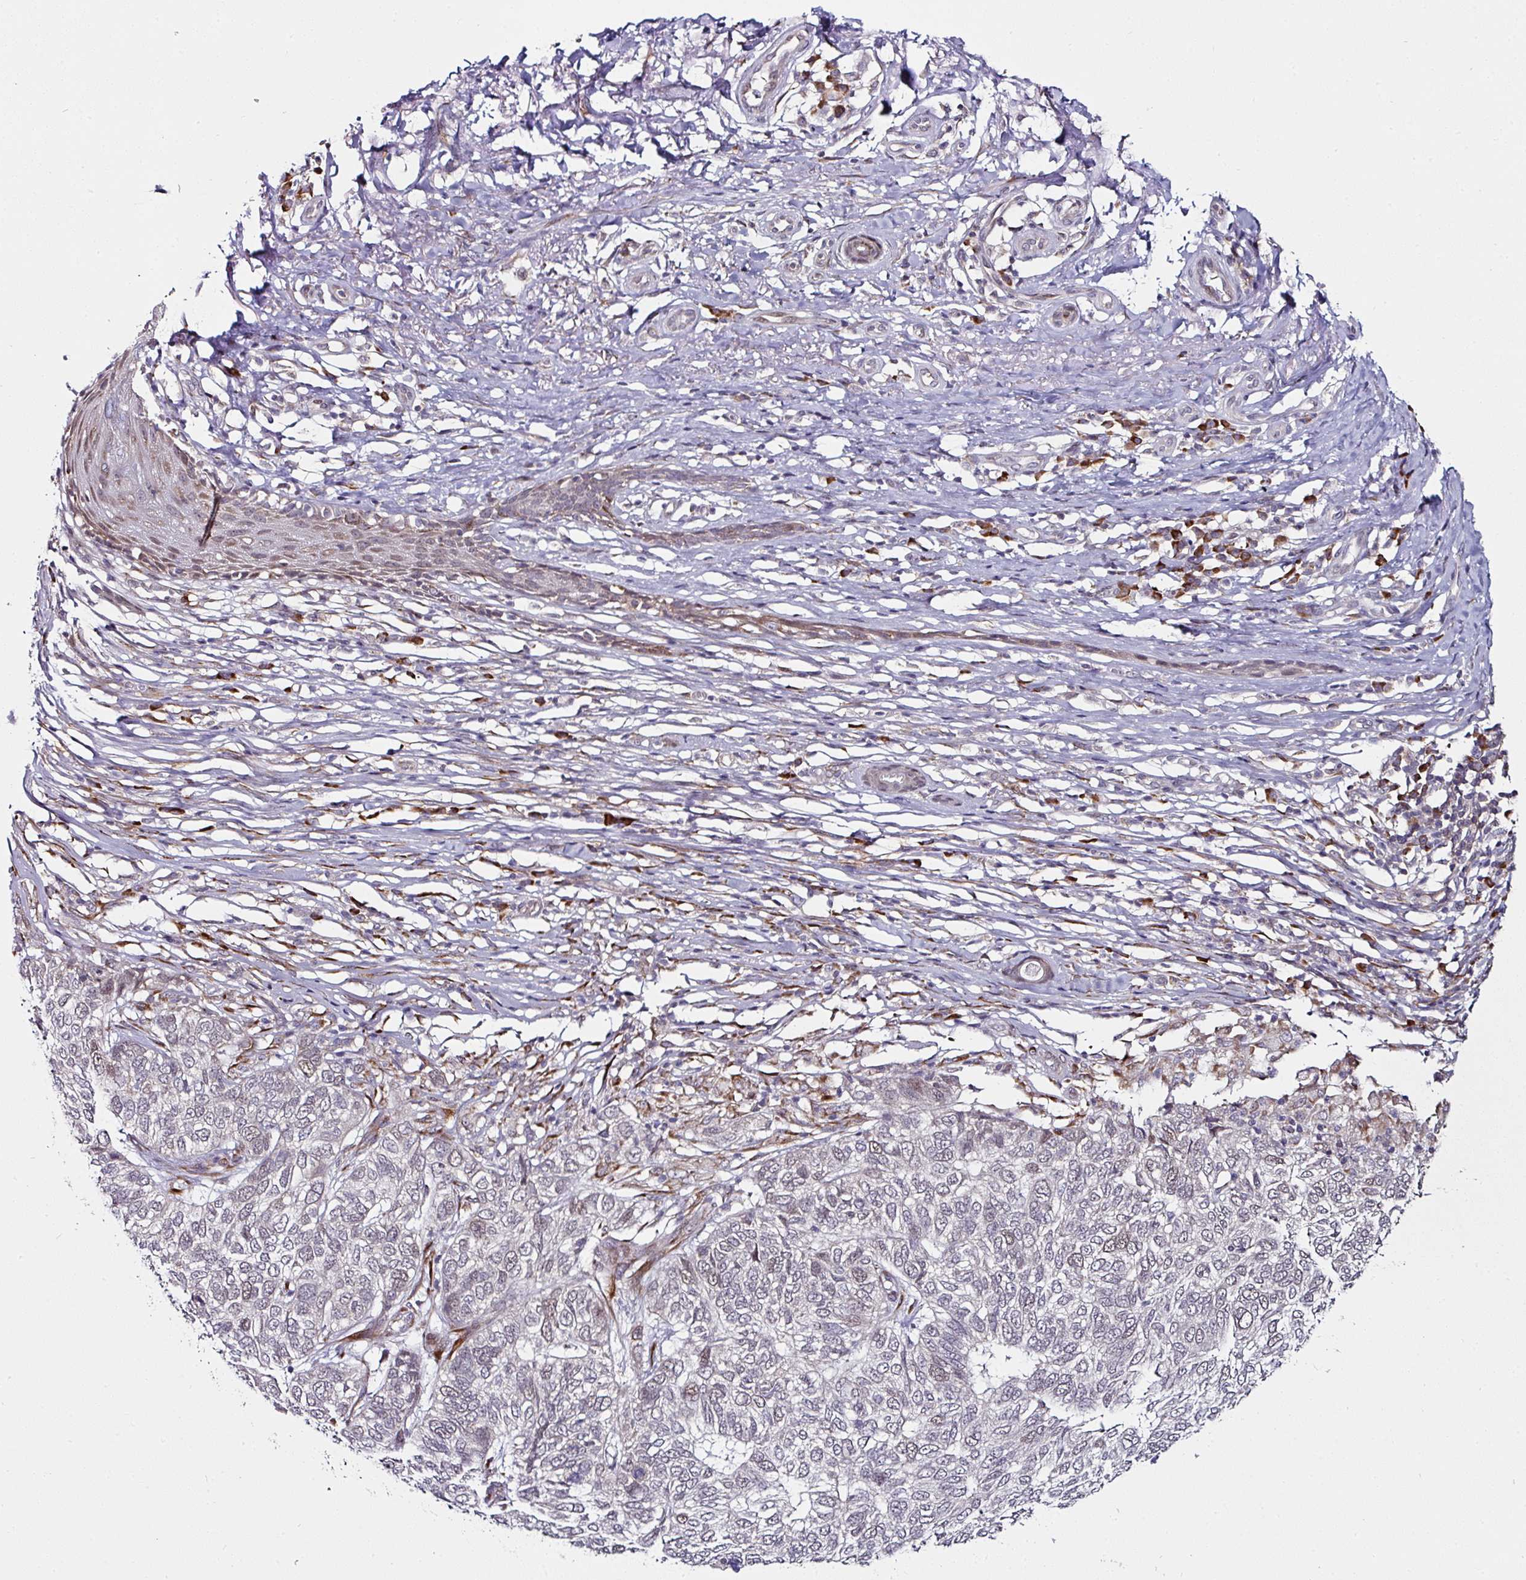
{"staining": {"intensity": "negative", "quantity": "none", "location": "none"}, "tissue": "skin cancer", "cell_type": "Tumor cells", "image_type": "cancer", "snomed": [{"axis": "morphology", "description": "Basal cell carcinoma"}, {"axis": "topography", "description": "Skin"}], "caption": "High magnification brightfield microscopy of skin basal cell carcinoma stained with DAB (brown) and counterstained with hematoxylin (blue): tumor cells show no significant staining.", "gene": "APOLD1", "patient": {"sex": "female", "age": 65}}